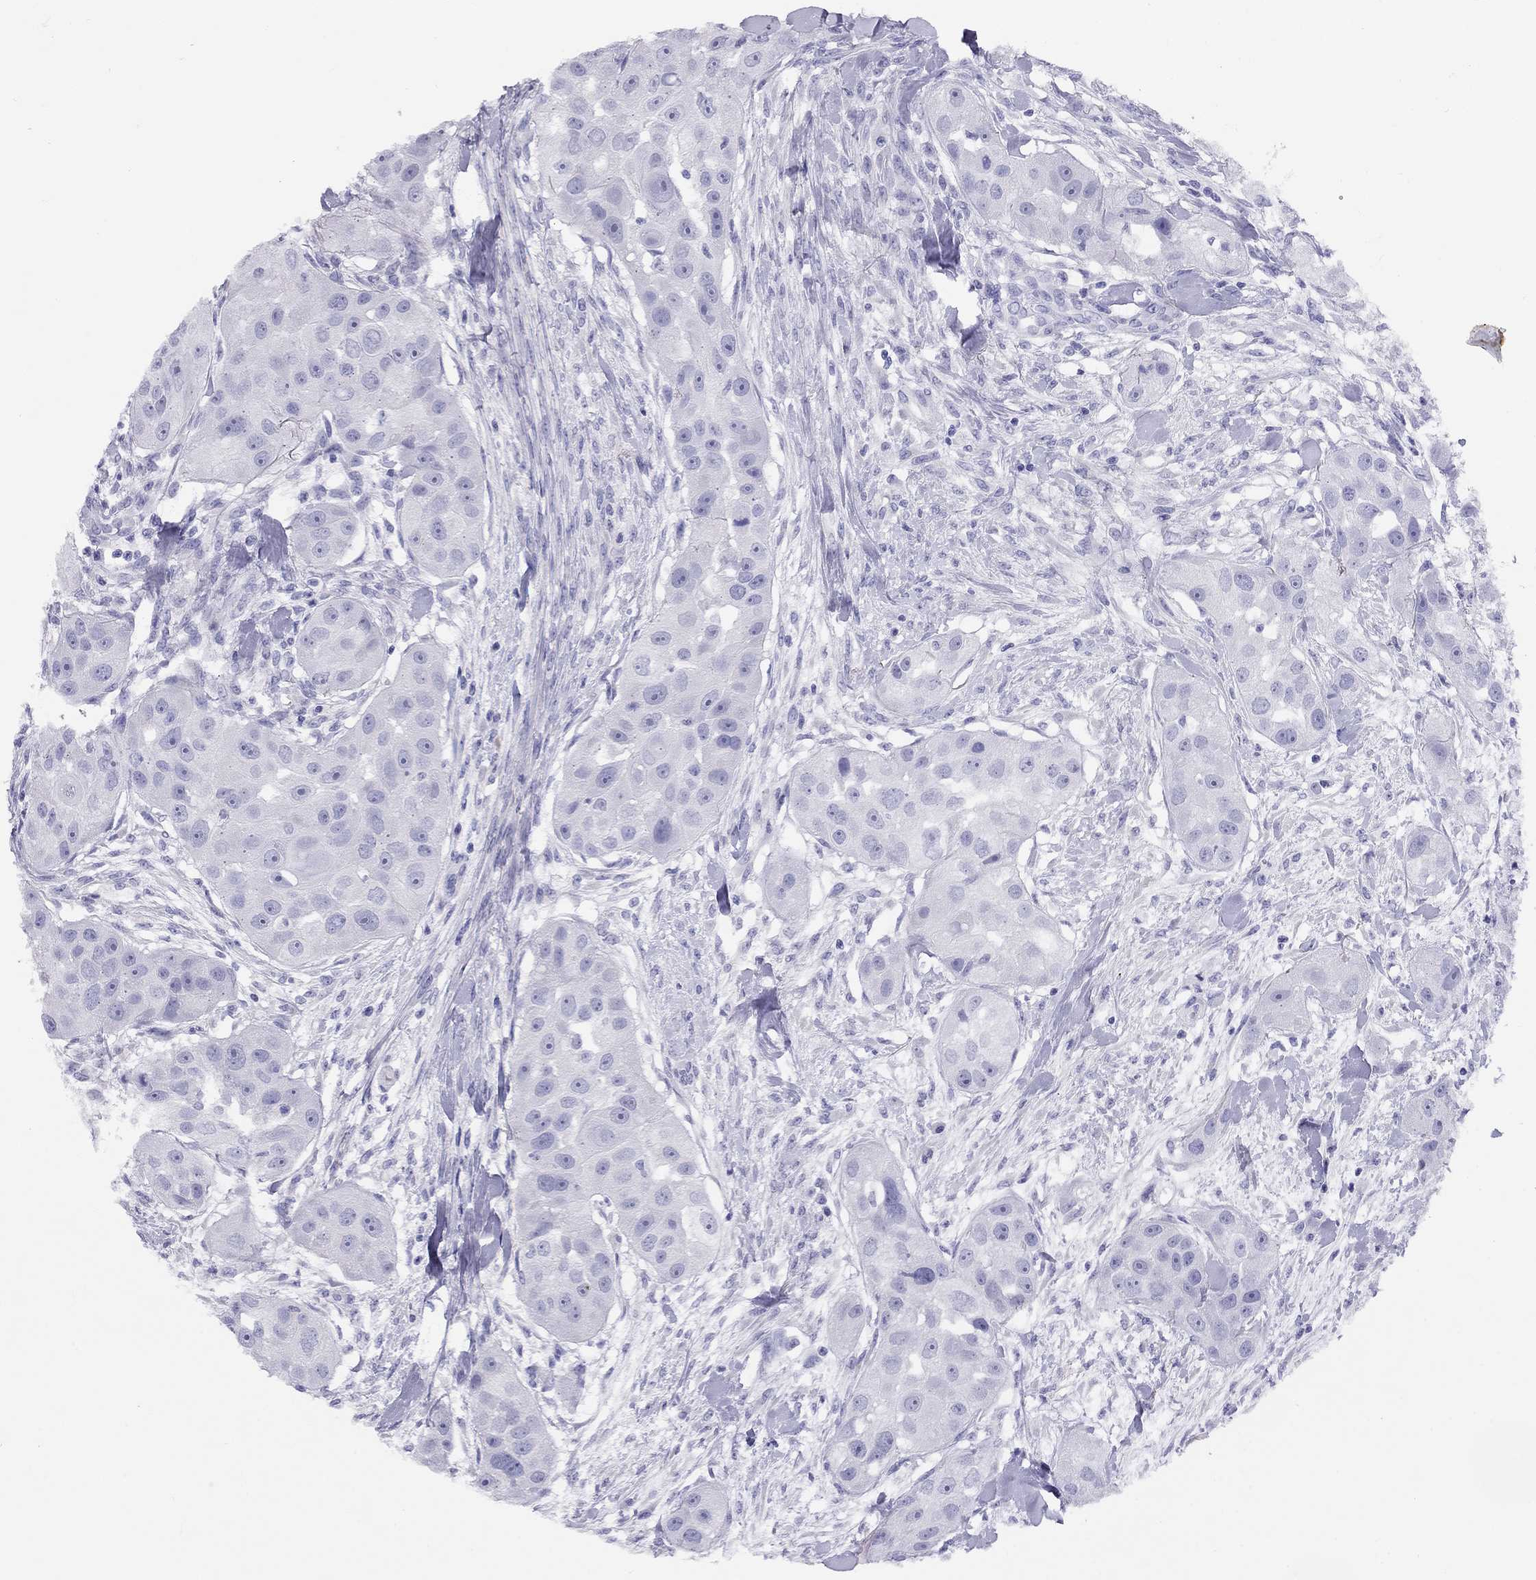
{"staining": {"intensity": "negative", "quantity": "none", "location": "none"}, "tissue": "head and neck cancer", "cell_type": "Tumor cells", "image_type": "cancer", "snomed": [{"axis": "morphology", "description": "Squamous cell carcinoma, NOS"}, {"axis": "topography", "description": "Head-Neck"}], "caption": "Tumor cells show no significant protein expression in head and neck cancer (squamous cell carcinoma).", "gene": "LRIT2", "patient": {"sex": "male", "age": 51}}